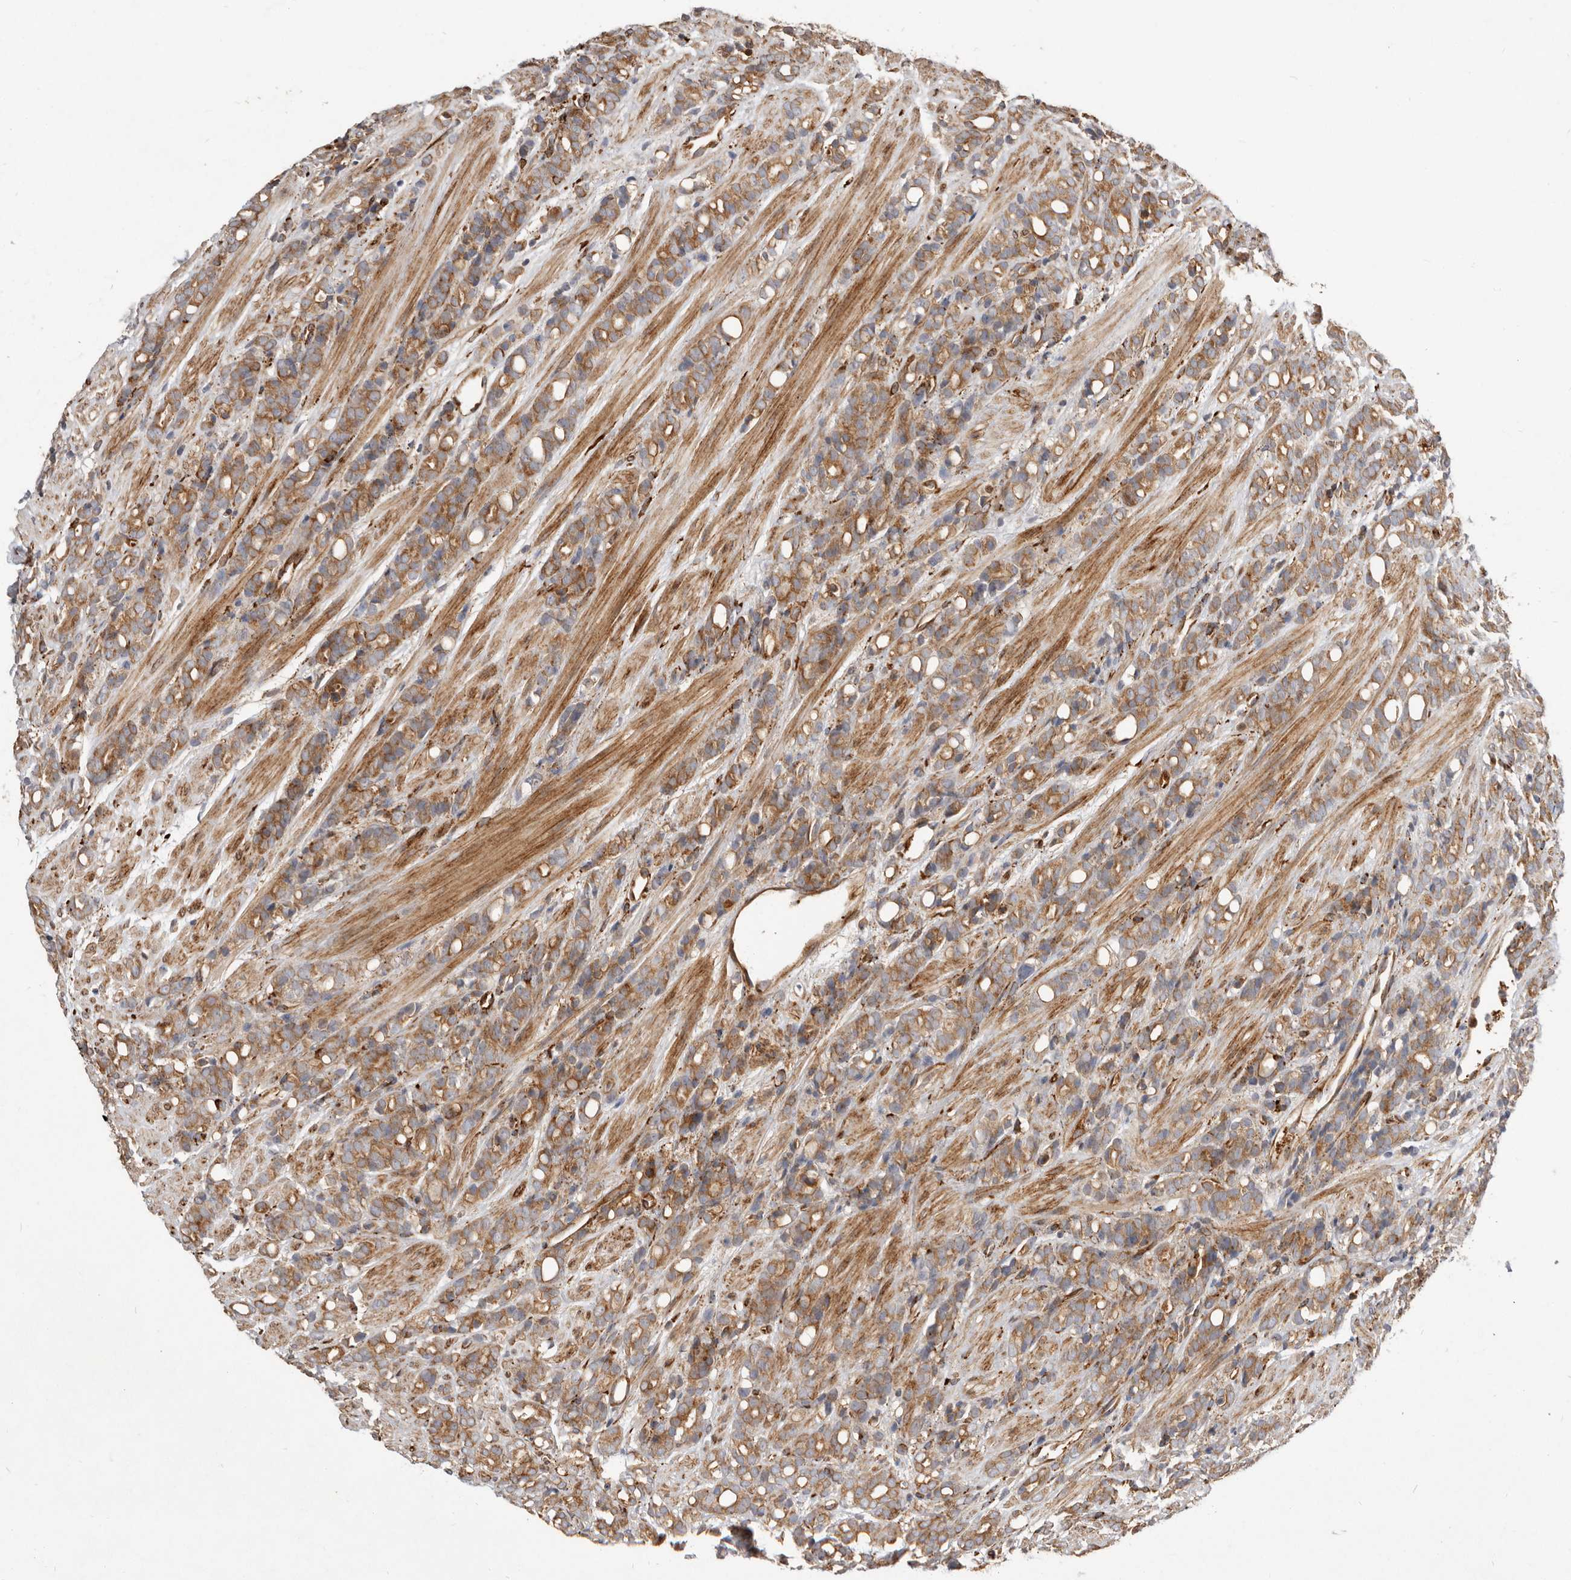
{"staining": {"intensity": "moderate", "quantity": ">75%", "location": "cytoplasmic/membranous"}, "tissue": "prostate cancer", "cell_type": "Tumor cells", "image_type": "cancer", "snomed": [{"axis": "morphology", "description": "Adenocarcinoma, High grade"}, {"axis": "topography", "description": "Prostate"}], "caption": "Tumor cells show medium levels of moderate cytoplasmic/membranous staining in about >75% of cells in human adenocarcinoma (high-grade) (prostate). The protein is stained brown, and the nuclei are stained in blue (DAB IHC with brightfield microscopy, high magnification).", "gene": "WDTC1", "patient": {"sex": "male", "age": 62}}